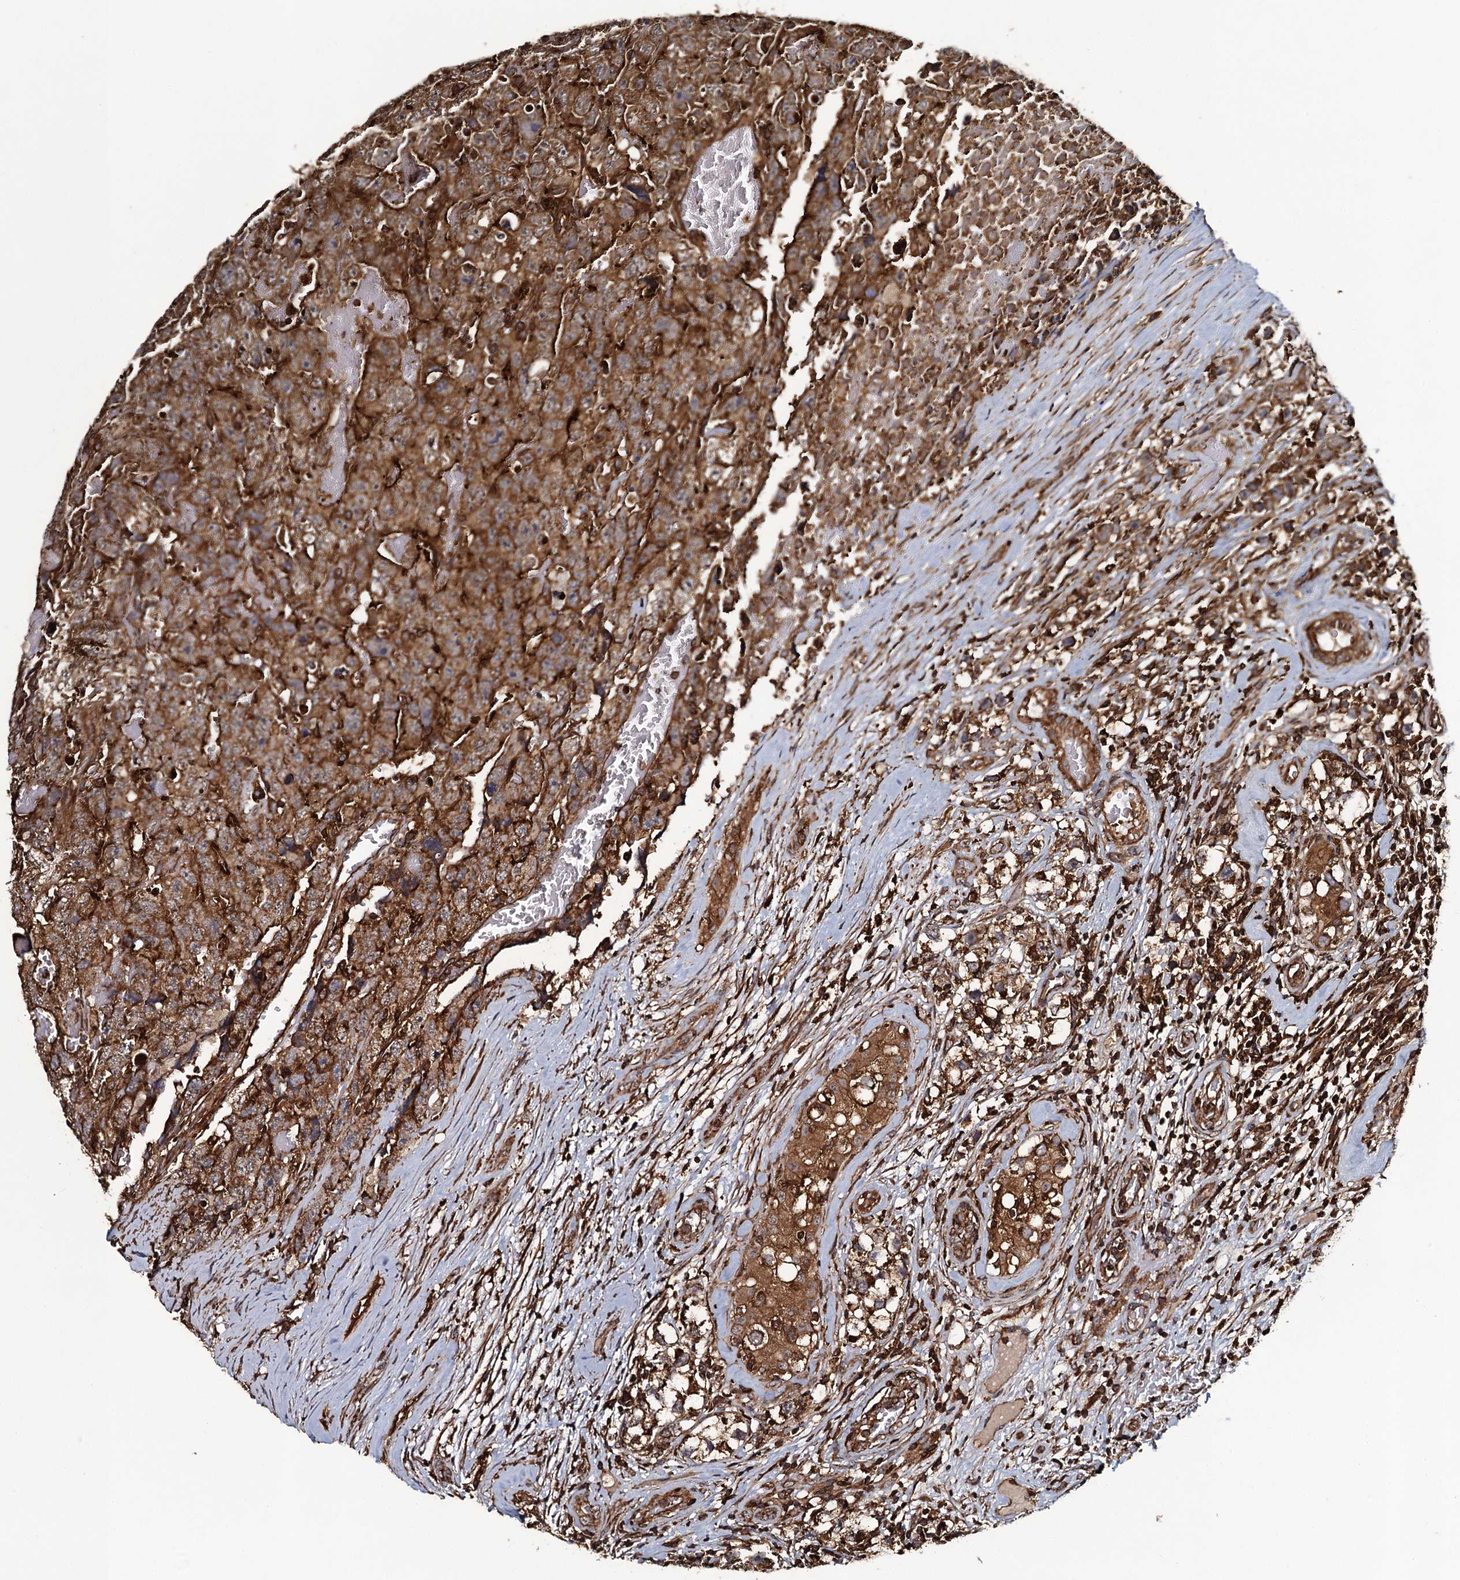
{"staining": {"intensity": "moderate", "quantity": ">75%", "location": "cytoplasmic/membranous"}, "tissue": "testis cancer", "cell_type": "Tumor cells", "image_type": "cancer", "snomed": [{"axis": "morphology", "description": "Carcinoma, Embryonal, NOS"}, {"axis": "topography", "description": "Testis"}], "caption": "Testis embryonal carcinoma was stained to show a protein in brown. There is medium levels of moderate cytoplasmic/membranous expression in about >75% of tumor cells.", "gene": "VWA8", "patient": {"sex": "male", "age": 45}}